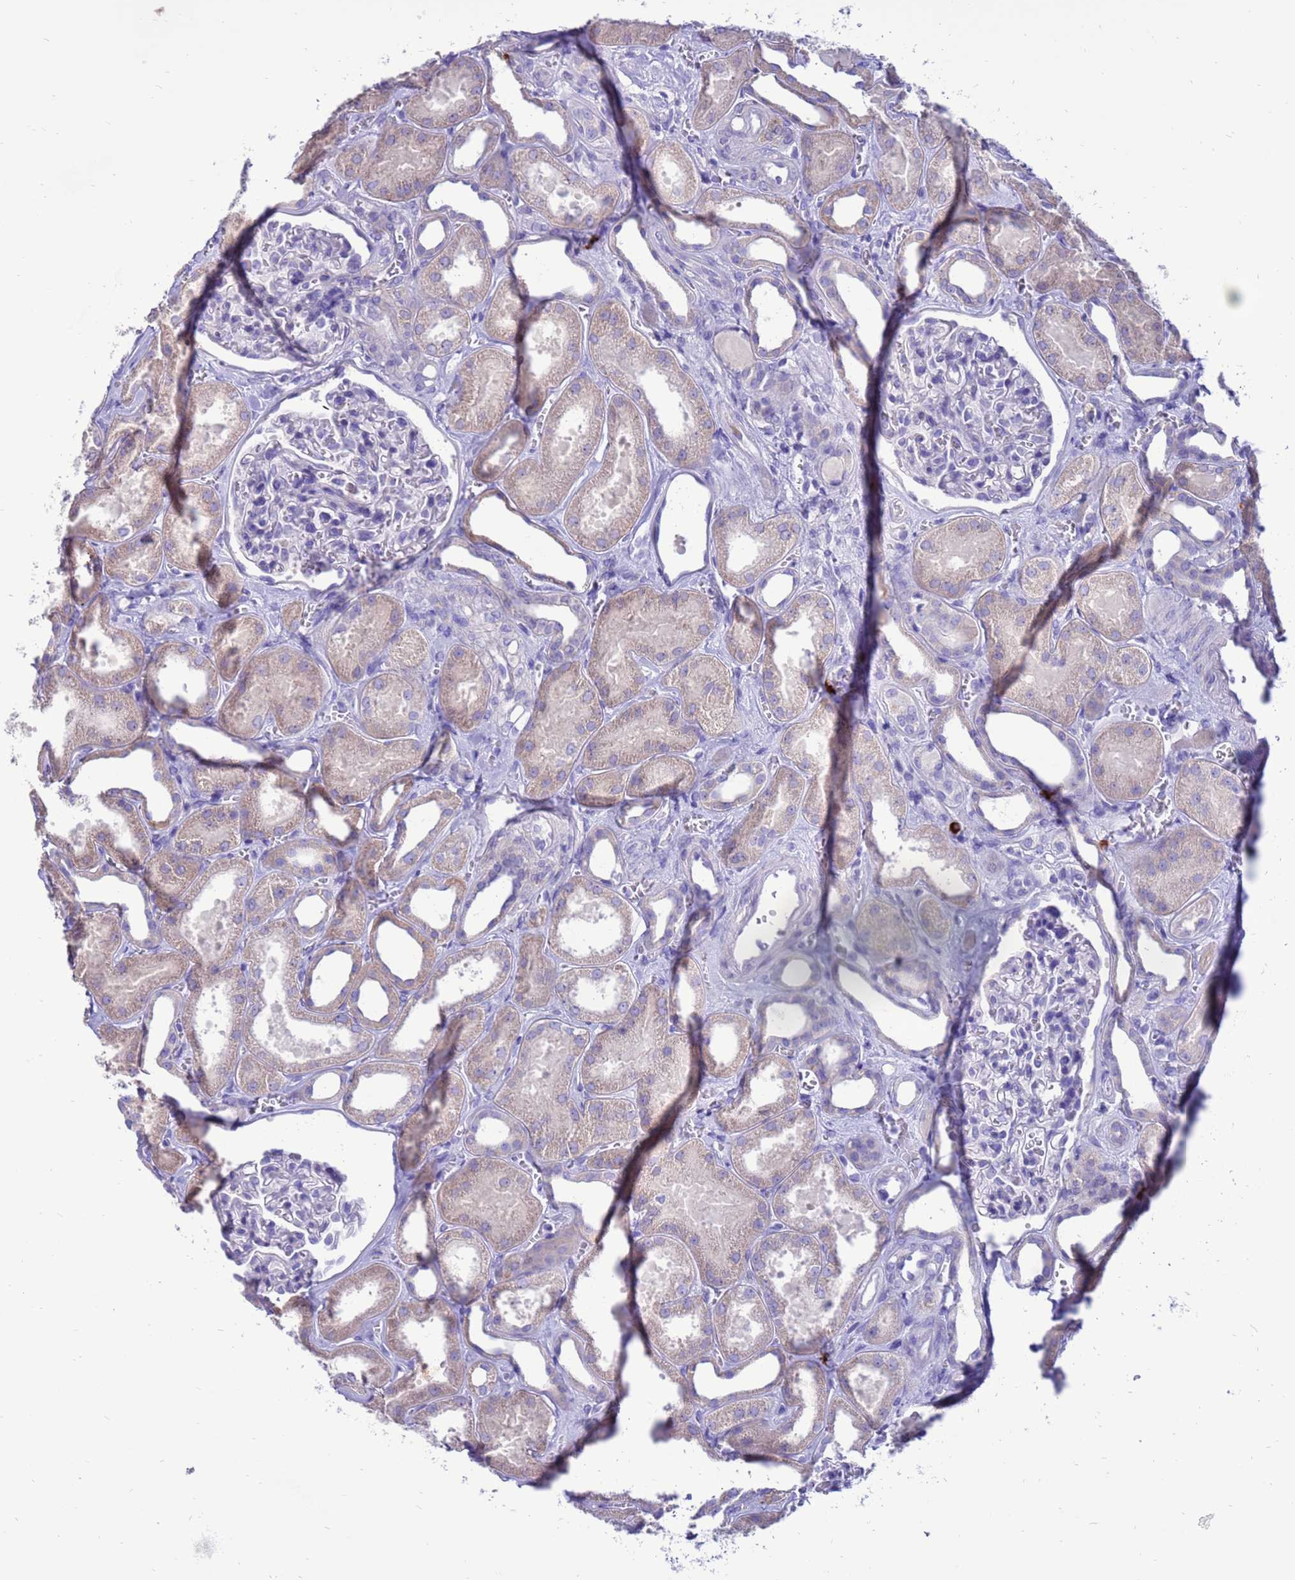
{"staining": {"intensity": "negative", "quantity": "none", "location": "none"}, "tissue": "kidney", "cell_type": "Cells in glomeruli", "image_type": "normal", "snomed": [{"axis": "morphology", "description": "Normal tissue, NOS"}, {"axis": "morphology", "description": "Adenocarcinoma, NOS"}, {"axis": "topography", "description": "Kidney"}], "caption": "Immunohistochemical staining of unremarkable kidney displays no significant expression in cells in glomeruli.", "gene": "PDE10A", "patient": {"sex": "female", "age": 68}}